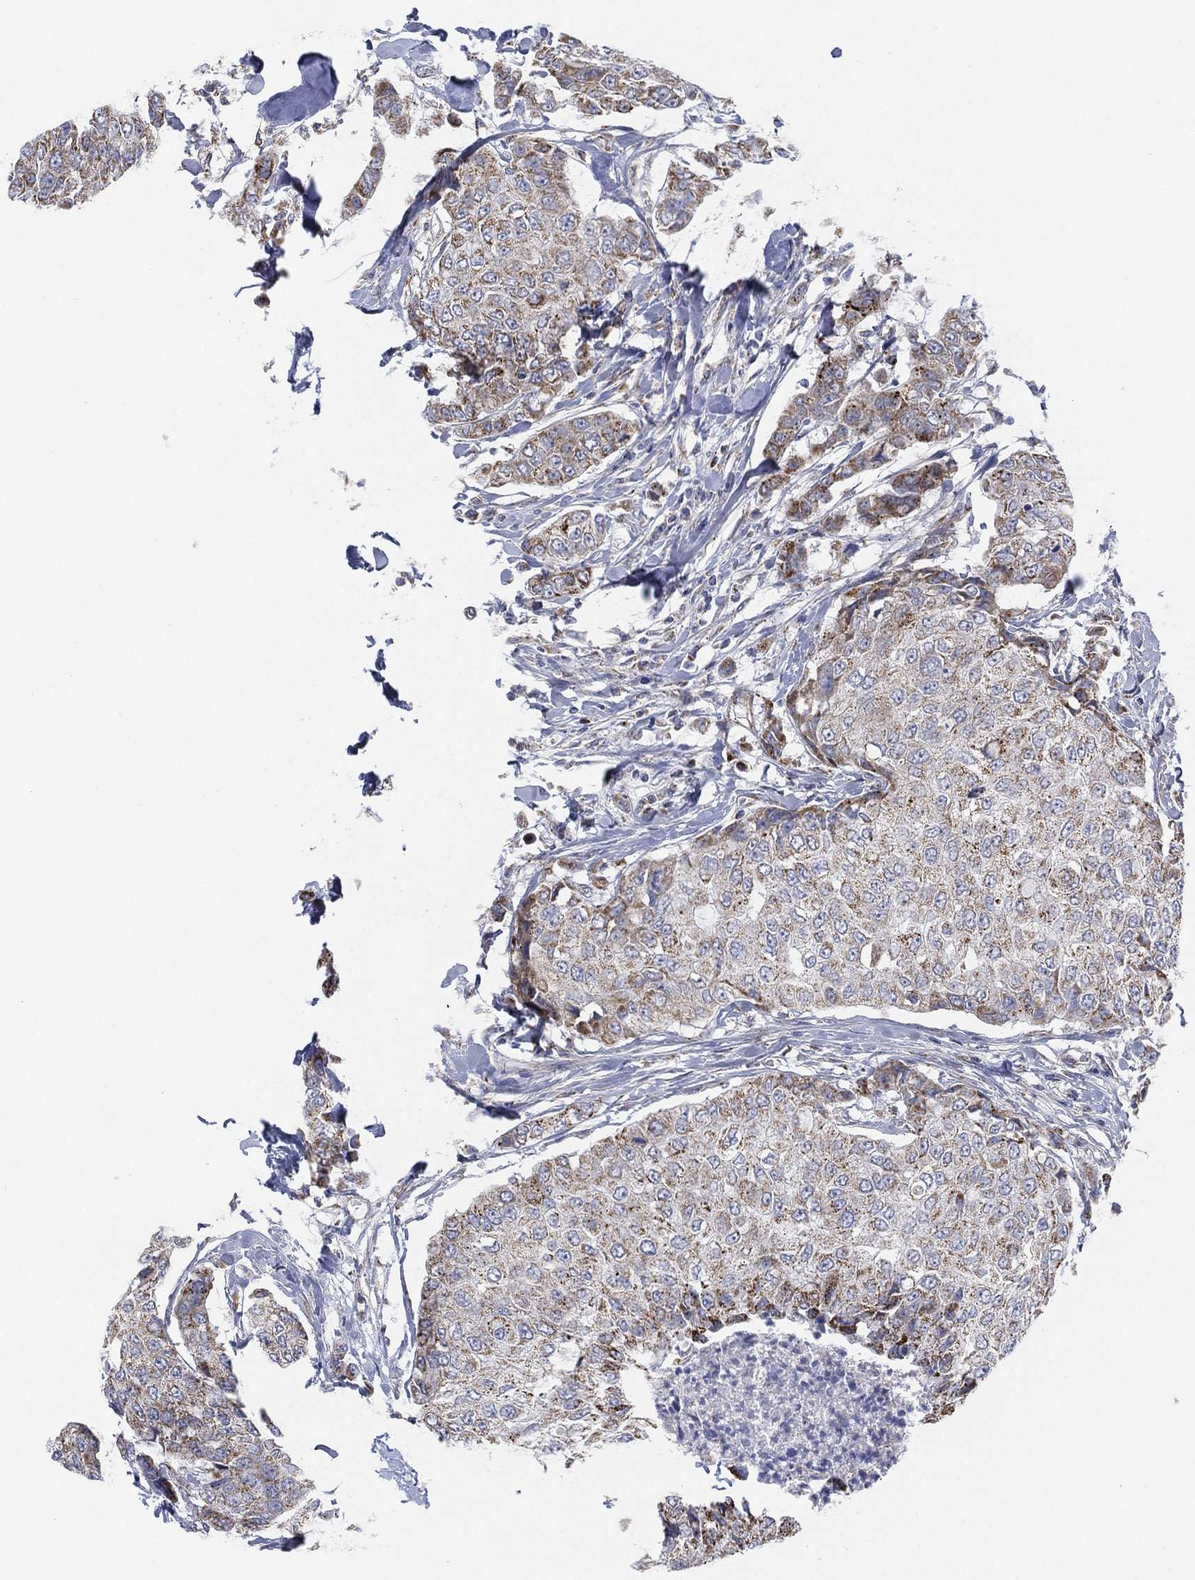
{"staining": {"intensity": "moderate", "quantity": "<25%", "location": "cytoplasmic/membranous"}, "tissue": "breast cancer", "cell_type": "Tumor cells", "image_type": "cancer", "snomed": [{"axis": "morphology", "description": "Duct carcinoma"}, {"axis": "topography", "description": "Breast"}], "caption": "Protein expression analysis of human breast cancer reveals moderate cytoplasmic/membranous positivity in approximately <25% of tumor cells.", "gene": "INA", "patient": {"sex": "female", "age": 27}}